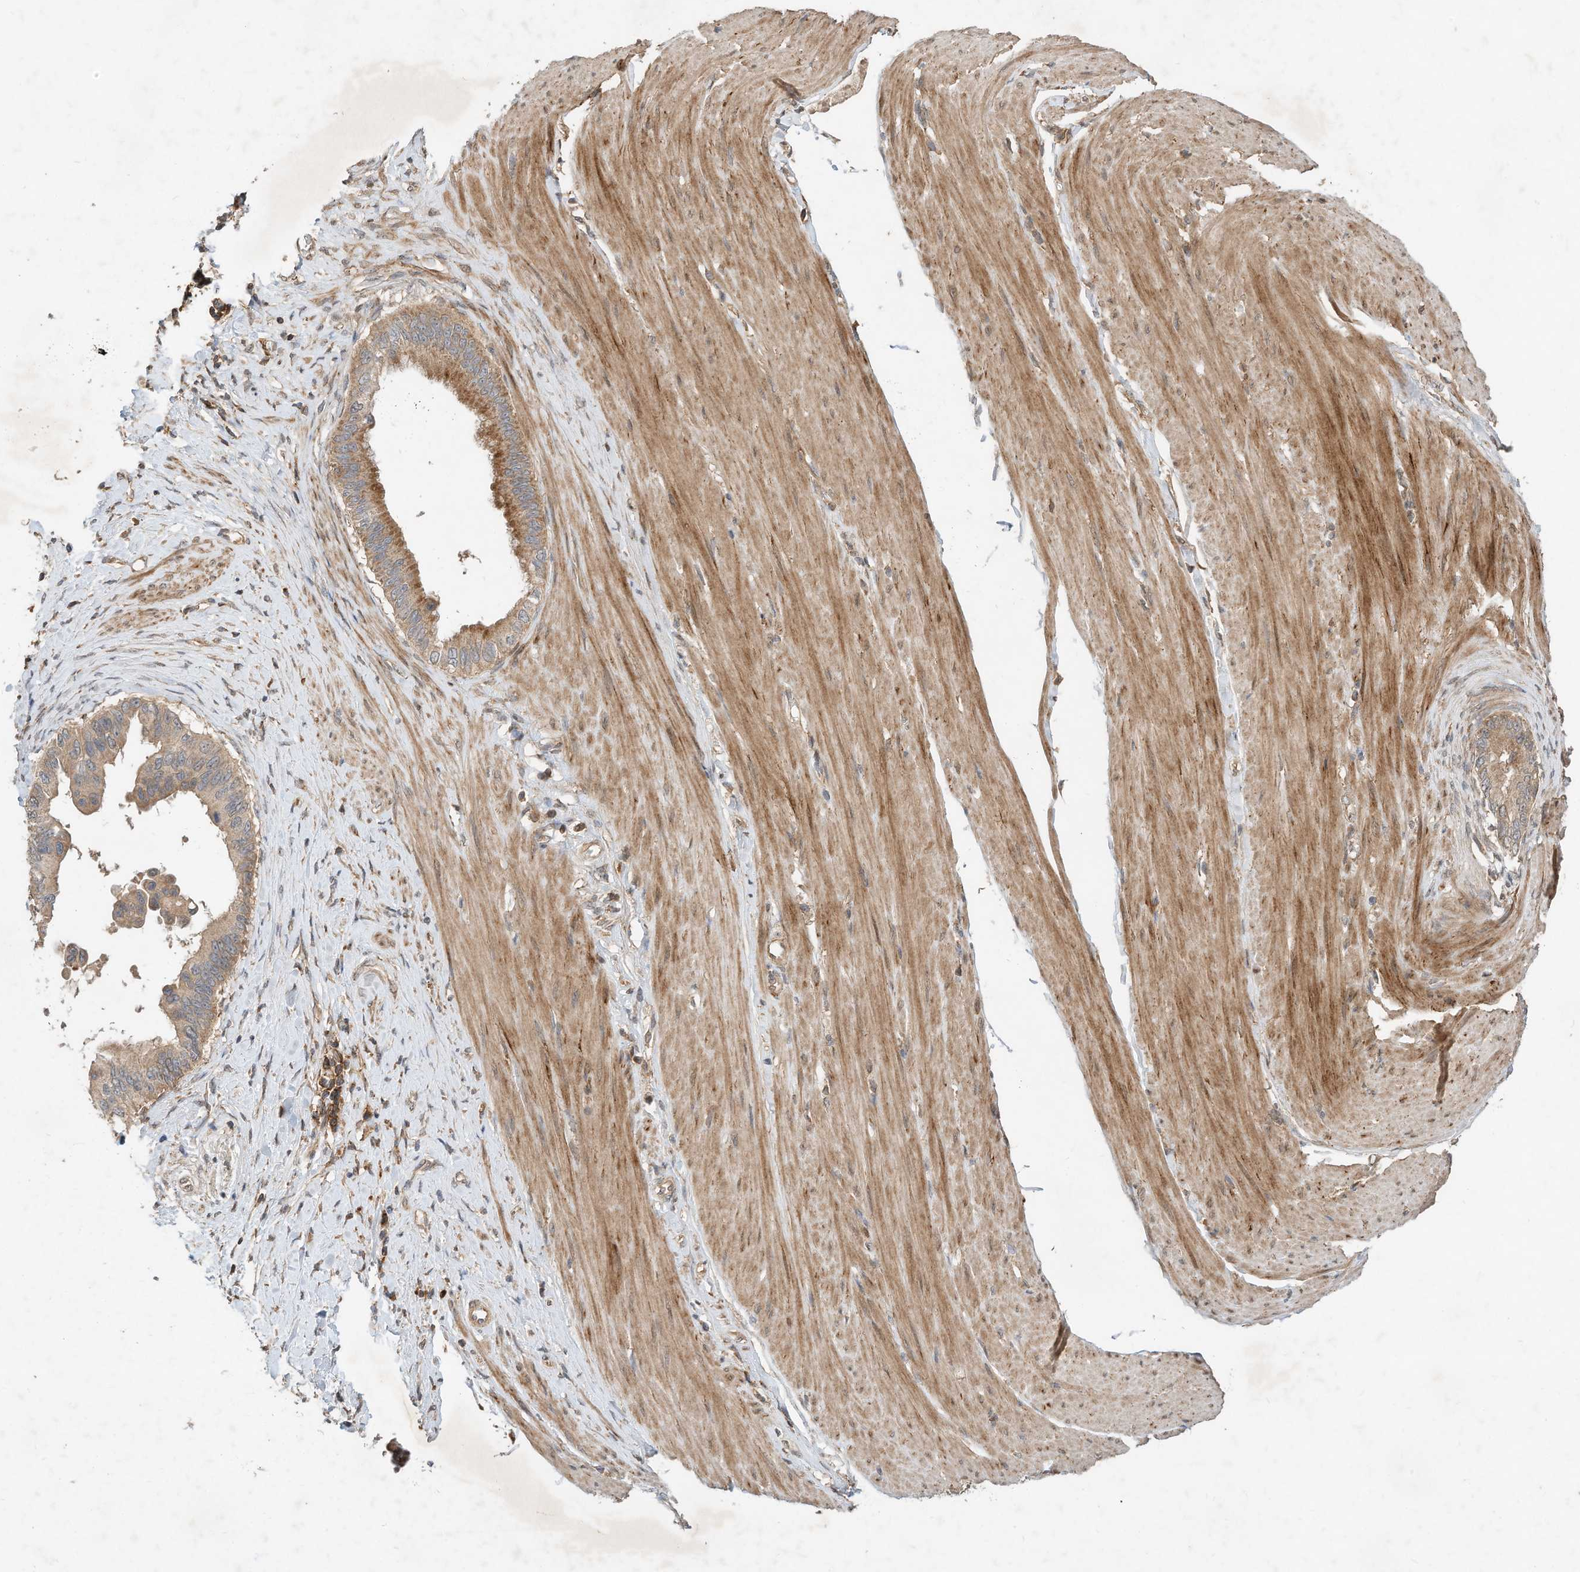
{"staining": {"intensity": "moderate", "quantity": "25%-75%", "location": "cytoplasmic/membranous"}, "tissue": "pancreatic cancer", "cell_type": "Tumor cells", "image_type": "cancer", "snomed": [{"axis": "morphology", "description": "Adenocarcinoma, NOS"}, {"axis": "topography", "description": "Pancreas"}], "caption": "A brown stain shows moderate cytoplasmic/membranous positivity of a protein in adenocarcinoma (pancreatic) tumor cells.", "gene": "CPAMD8", "patient": {"sex": "female", "age": 56}}